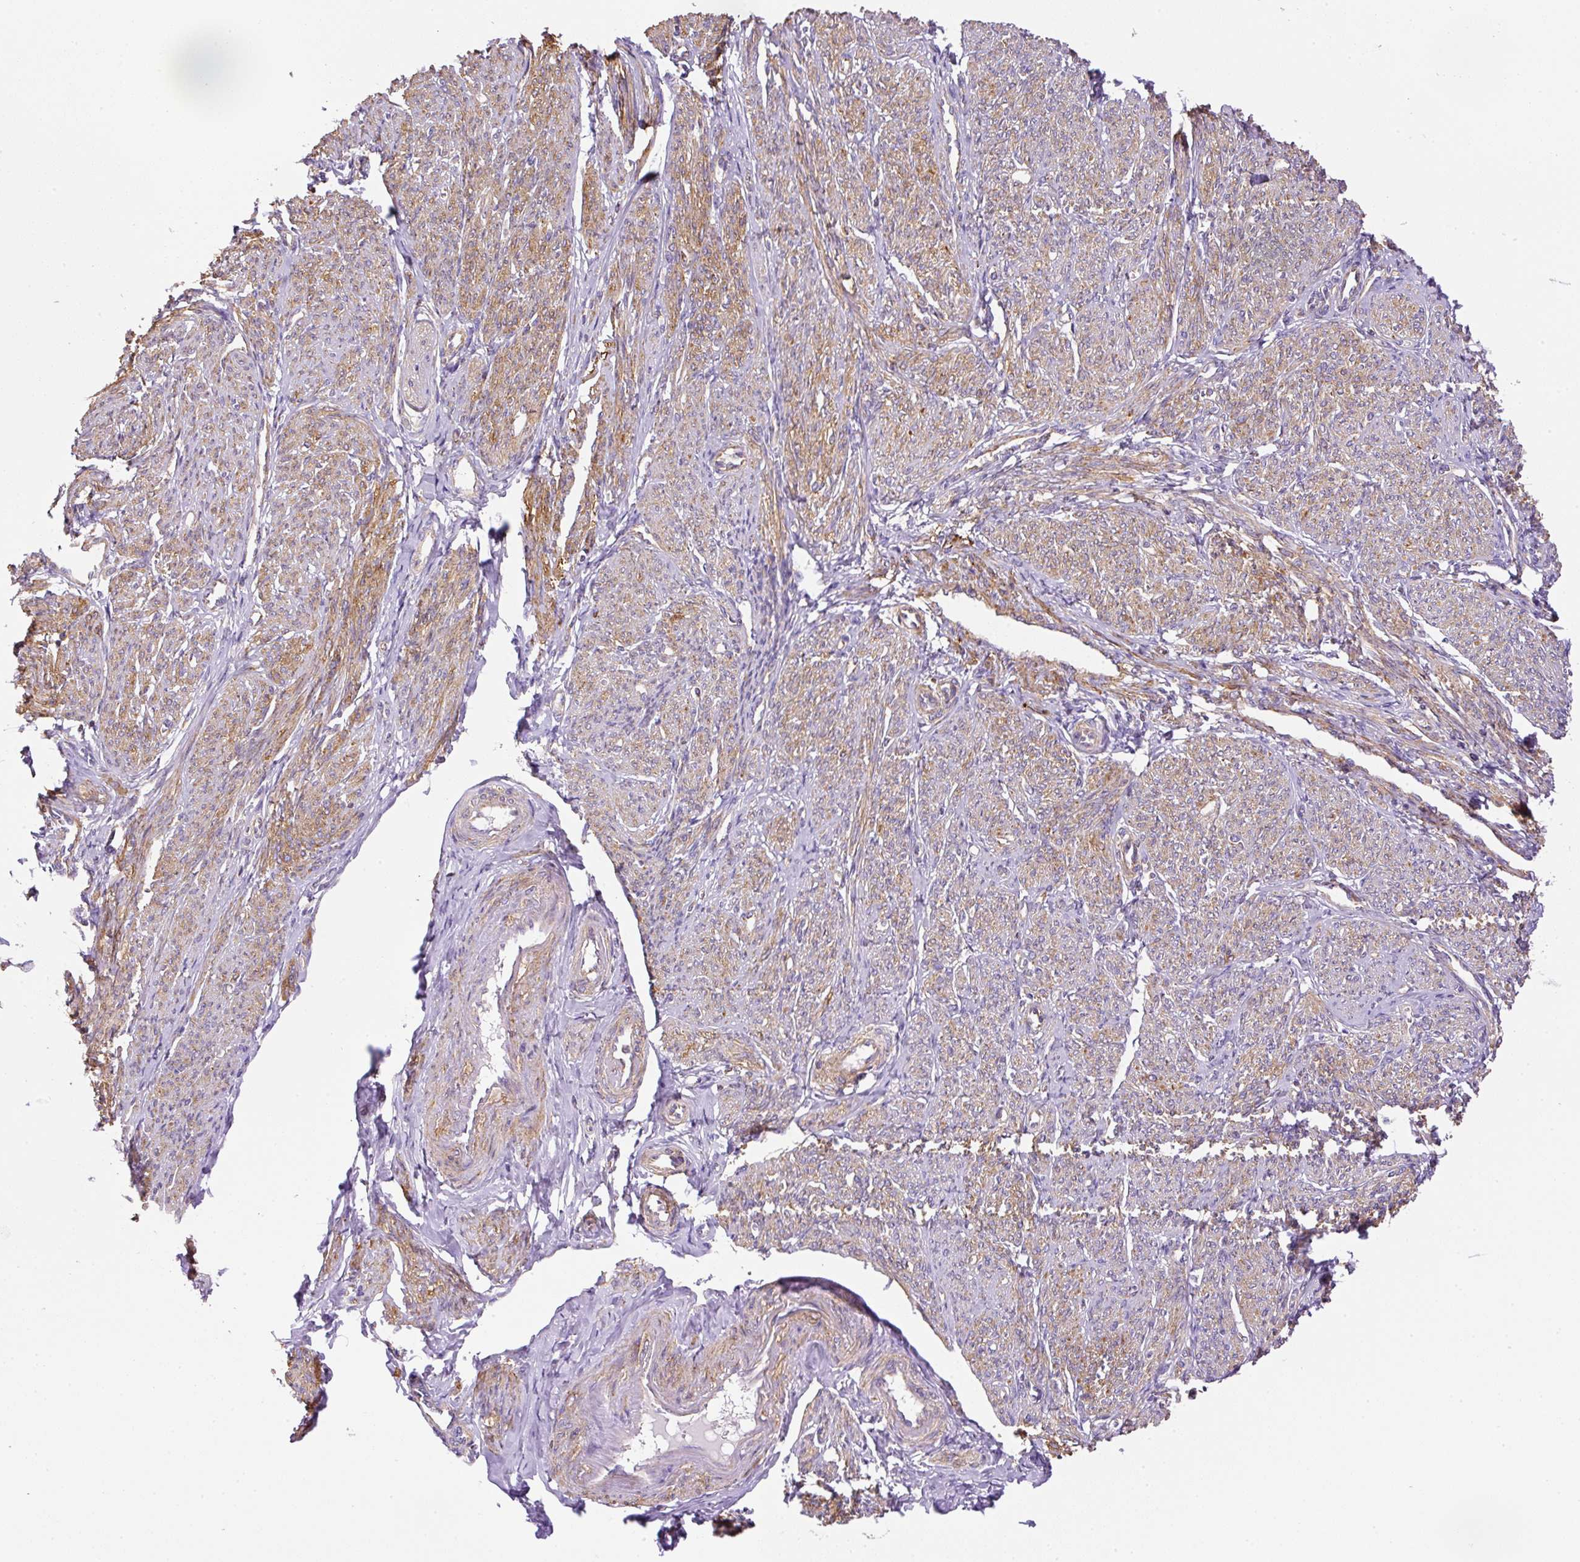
{"staining": {"intensity": "moderate", "quantity": ">75%", "location": "cytoplasmic/membranous"}, "tissue": "smooth muscle", "cell_type": "Smooth muscle cells", "image_type": "normal", "snomed": [{"axis": "morphology", "description": "Normal tissue, NOS"}, {"axis": "topography", "description": "Smooth muscle"}], "caption": "IHC image of benign human smooth muscle stained for a protein (brown), which displays medium levels of moderate cytoplasmic/membranous expression in approximately >75% of smooth muscle cells.", "gene": "NDUFAF2", "patient": {"sex": "female", "age": 65}}